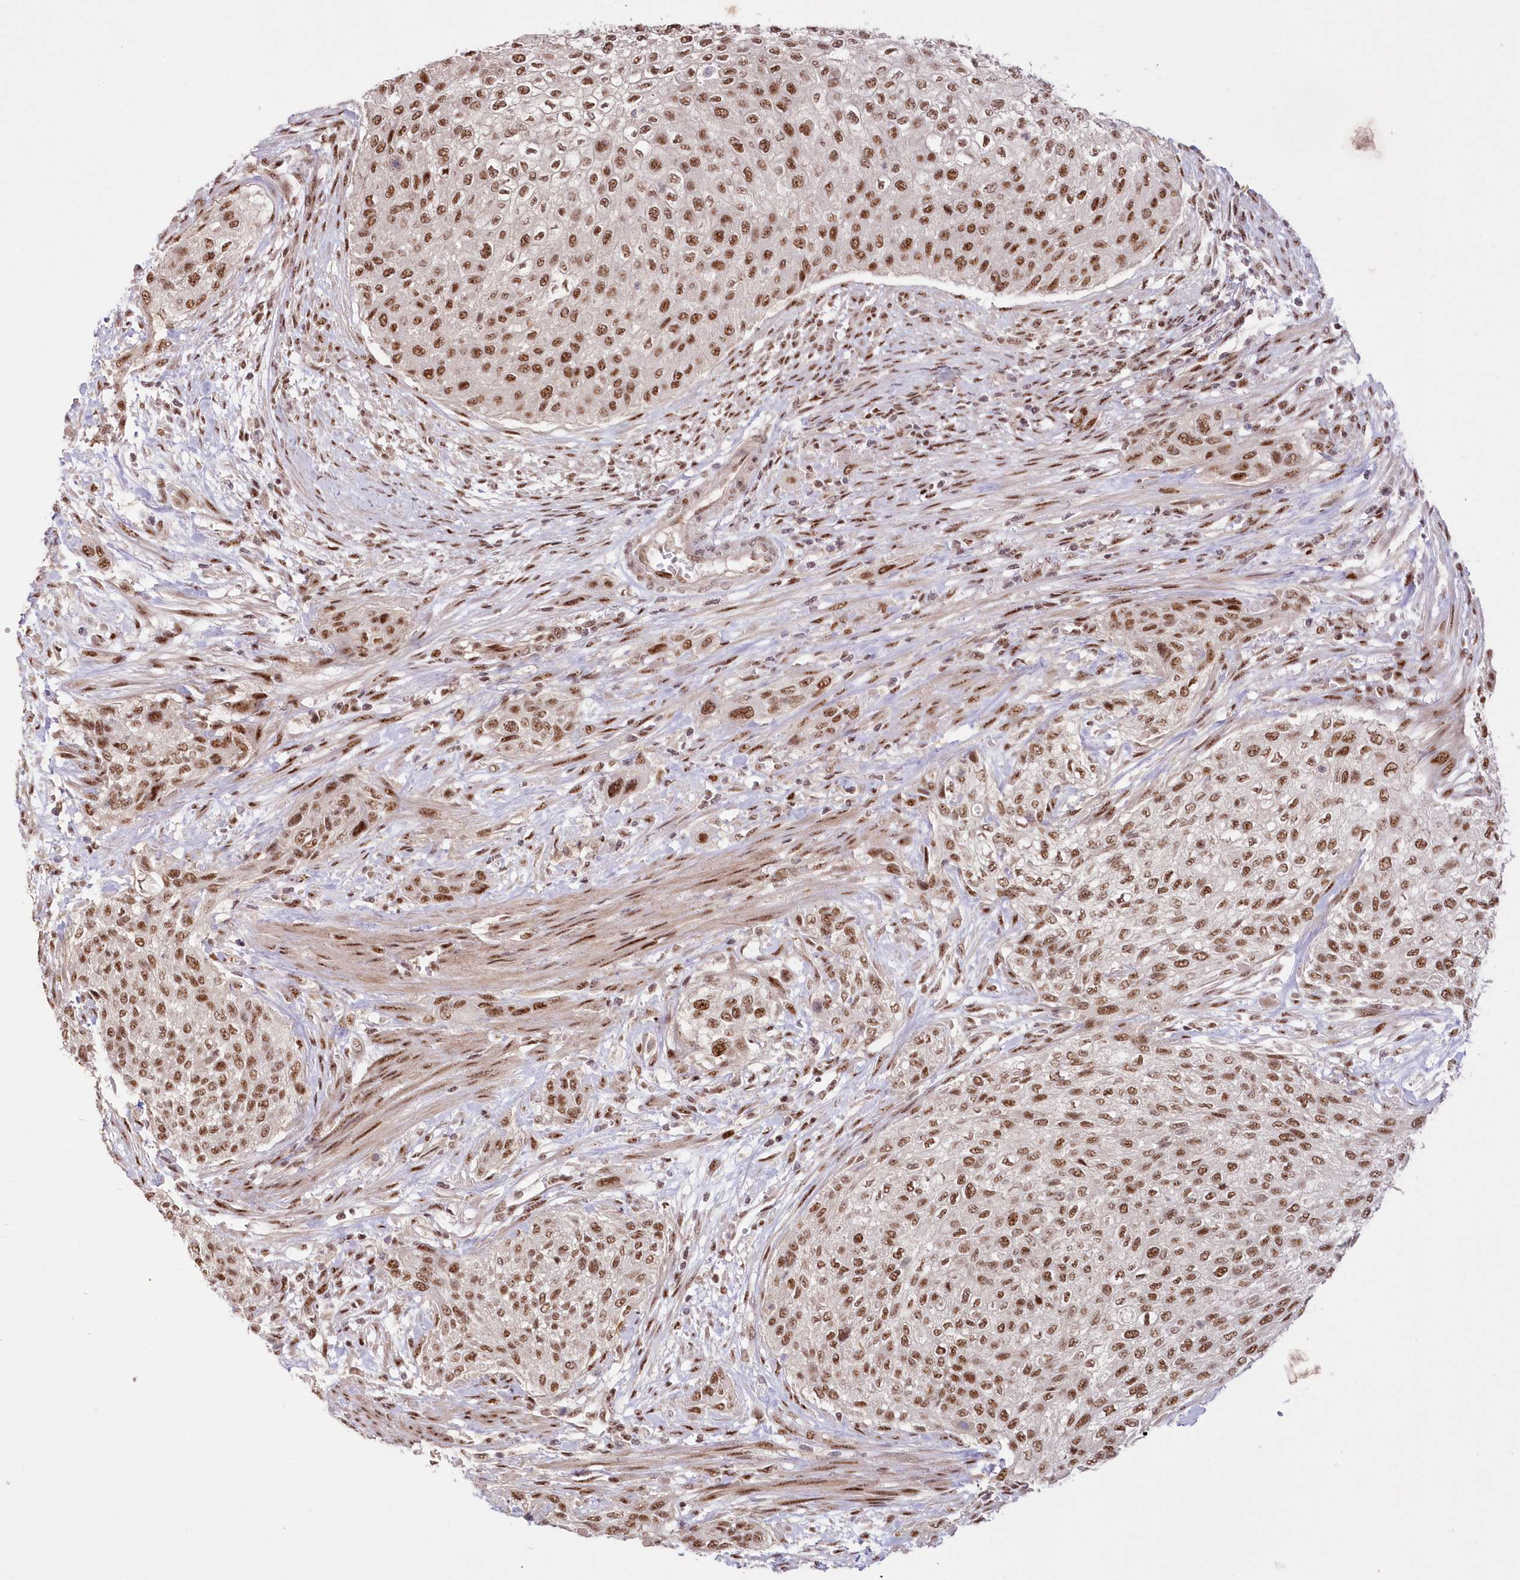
{"staining": {"intensity": "moderate", "quantity": ">75%", "location": "nuclear"}, "tissue": "urothelial cancer", "cell_type": "Tumor cells", "image_type": "cancer", "snomed": [{"axis": "morphology", "description": "Urothelial carcinoma, High grade"}, {"axis": "topography", "description": "Urinary bladder"}], "caption": "Immunohistochemical staining of human urothelial cancer displays moderate nuclear protein positivity in approximately >75% of tumor cells.", "gene": "WBP1L", "patient": {"sex": "male", "age": 35}}